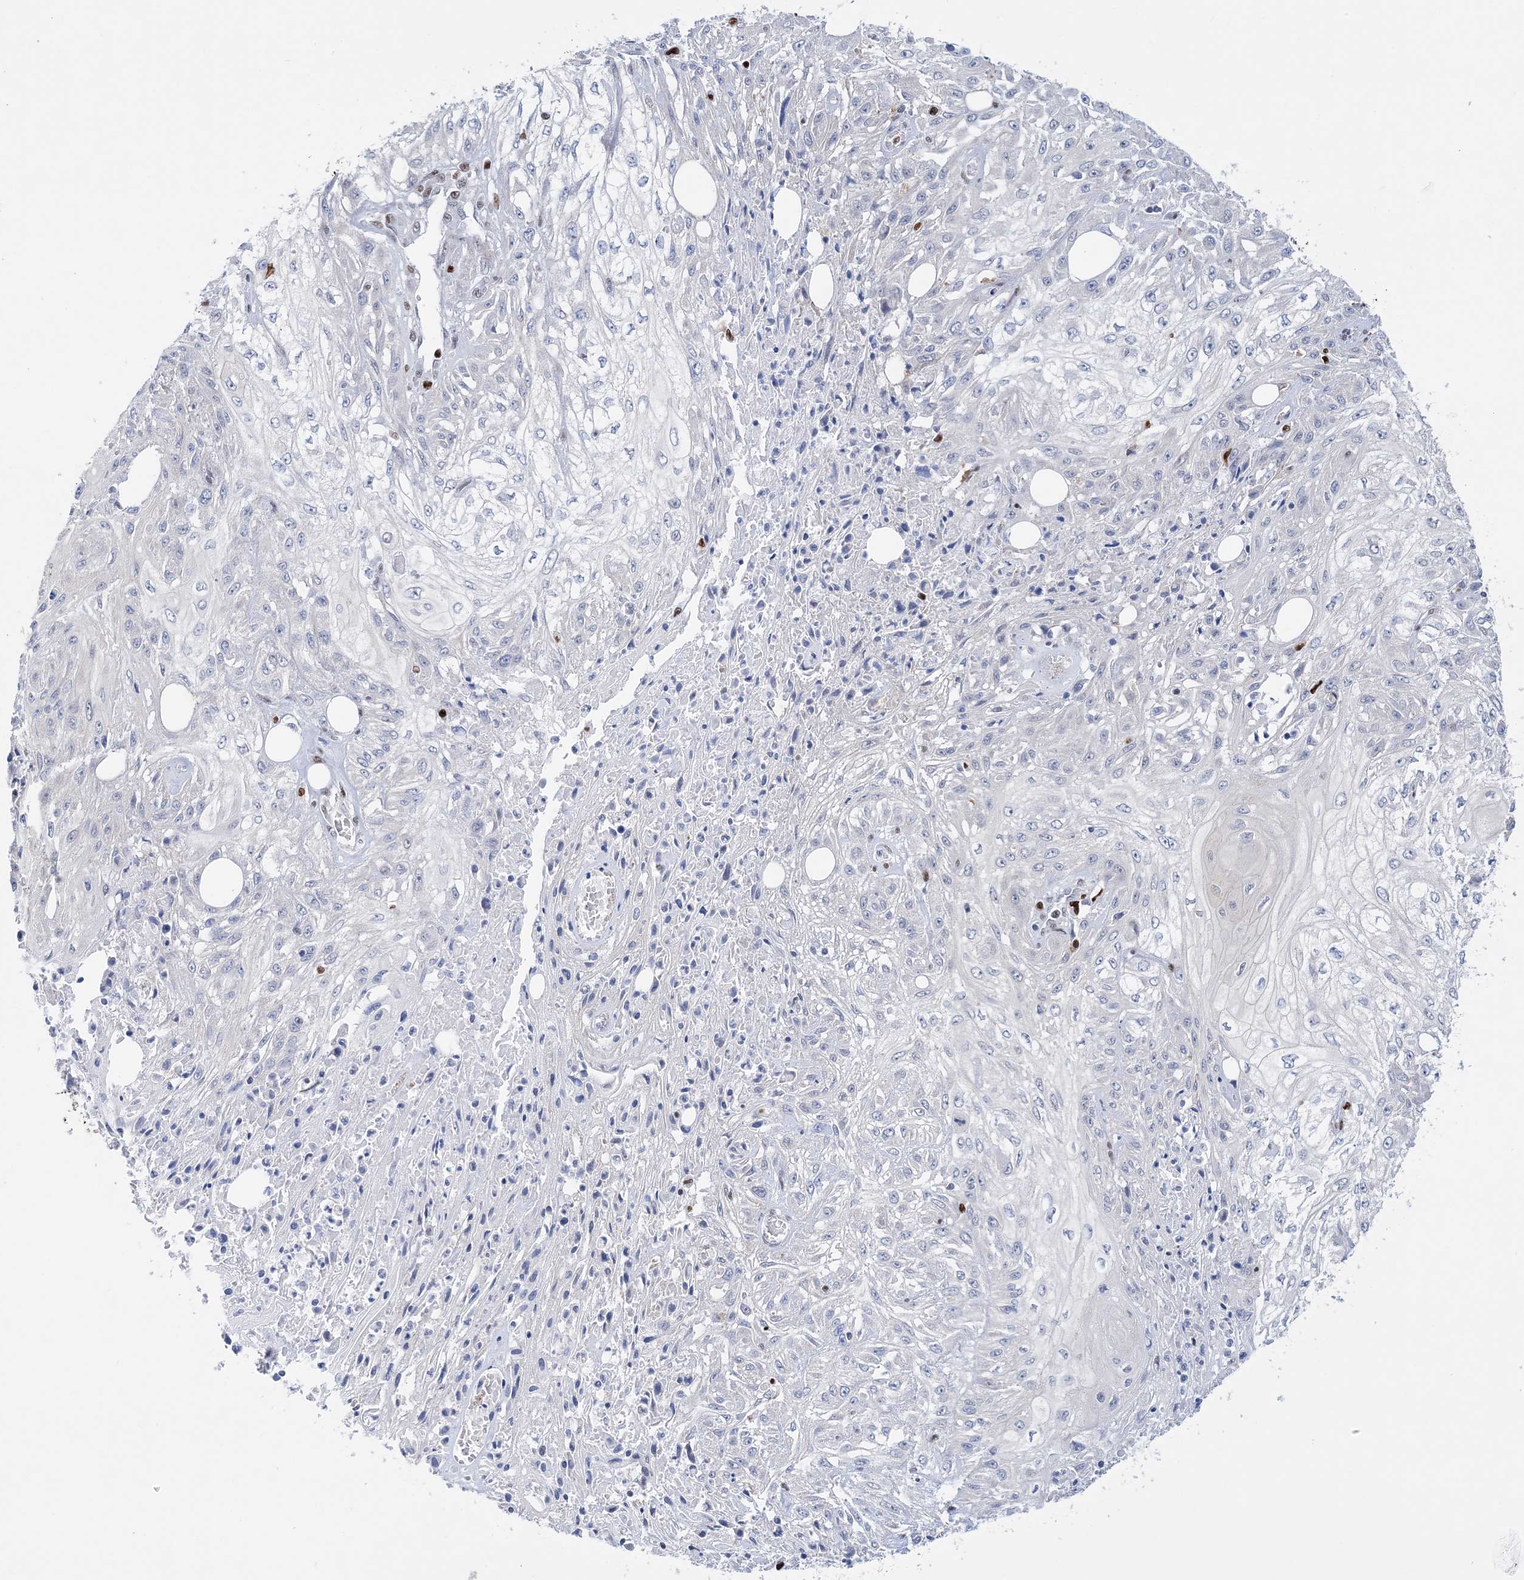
{"staining": {"intensity": "negative", "quantity": "none", "location": "none"}, "tissue": "skin cancer", "cell_type": "Tumor cells", "image_type": "cancer", "snomed": [{"axis": "morphology", "description": "Squamous cell carcinoma, NOS"}, {"axis": "morphology", "description": "Squamous cell carcinoma, metastatic, NOS"}, {"axis": "topography", "description": "Skin"}, {"axis": "topography", "description": "Lymph node"}], "caption": "Squamous cell carcinoma (skin) was stained to show a protein in brown. There is no significant expression in tumor cells.", "gene": "NIT2", "patient": {"sex": "male", "age": 75}}